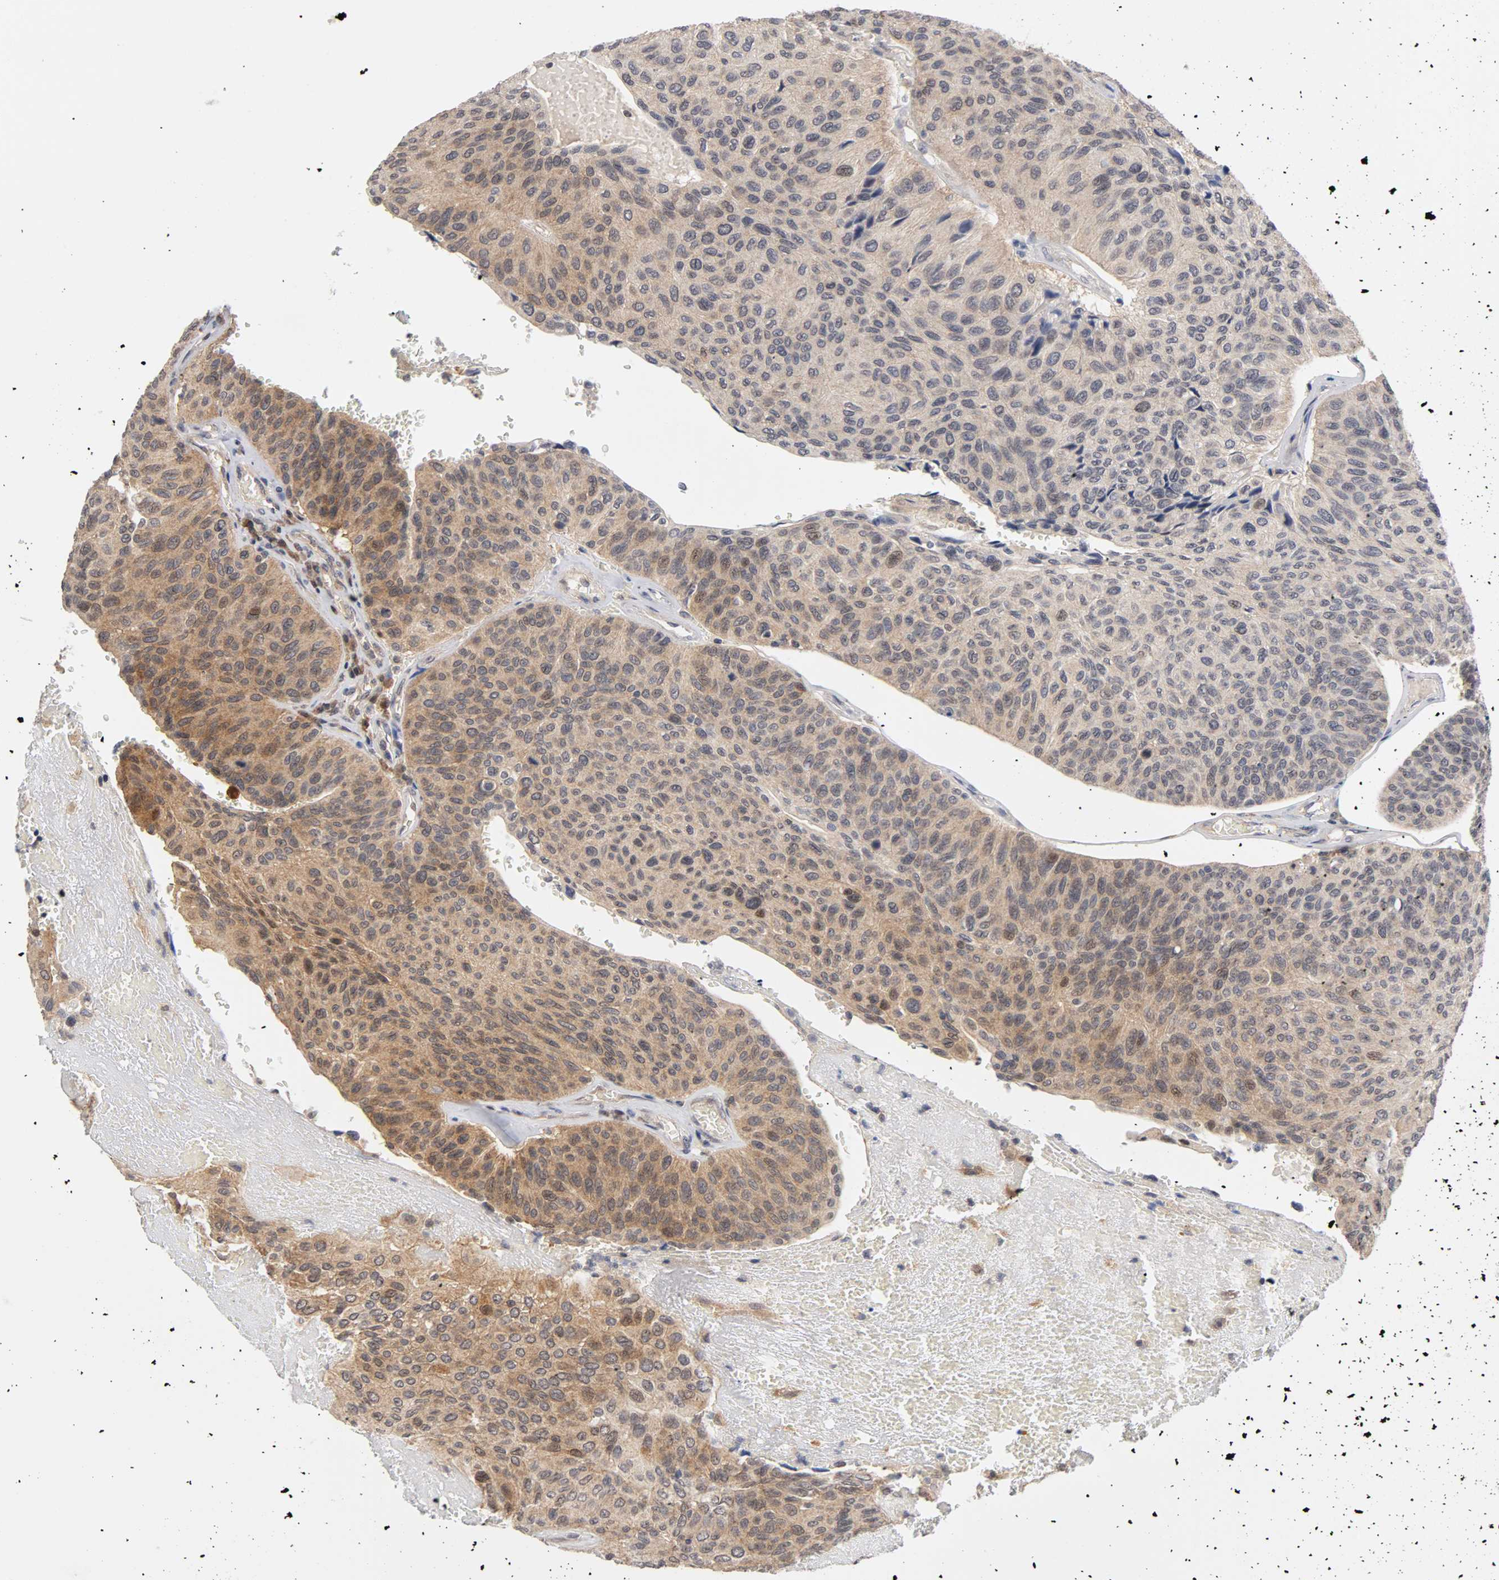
{"staining": {"intensity": "strong", "quantity": ">75%", "location": "cytoplasmic/membranous,nuclear"}, "tissue": "urothelial cancer", "cell_type": "Tumor cells", "image_type": "cancer", "snomed": [{"axis": "morphology", "description": "Urothelial carcinoma, High grade"}, {"axis": "topography", "description": "Urinary bladder"}], "caption": "Brown immunohistochemical staining in human urothelial cancer displays strong cytoplasmic/membranous and nuclear expression in approximately >75% of tumor cells.", "gene": "UBE2M", "patient": {"sex": "male", "age": 66}}